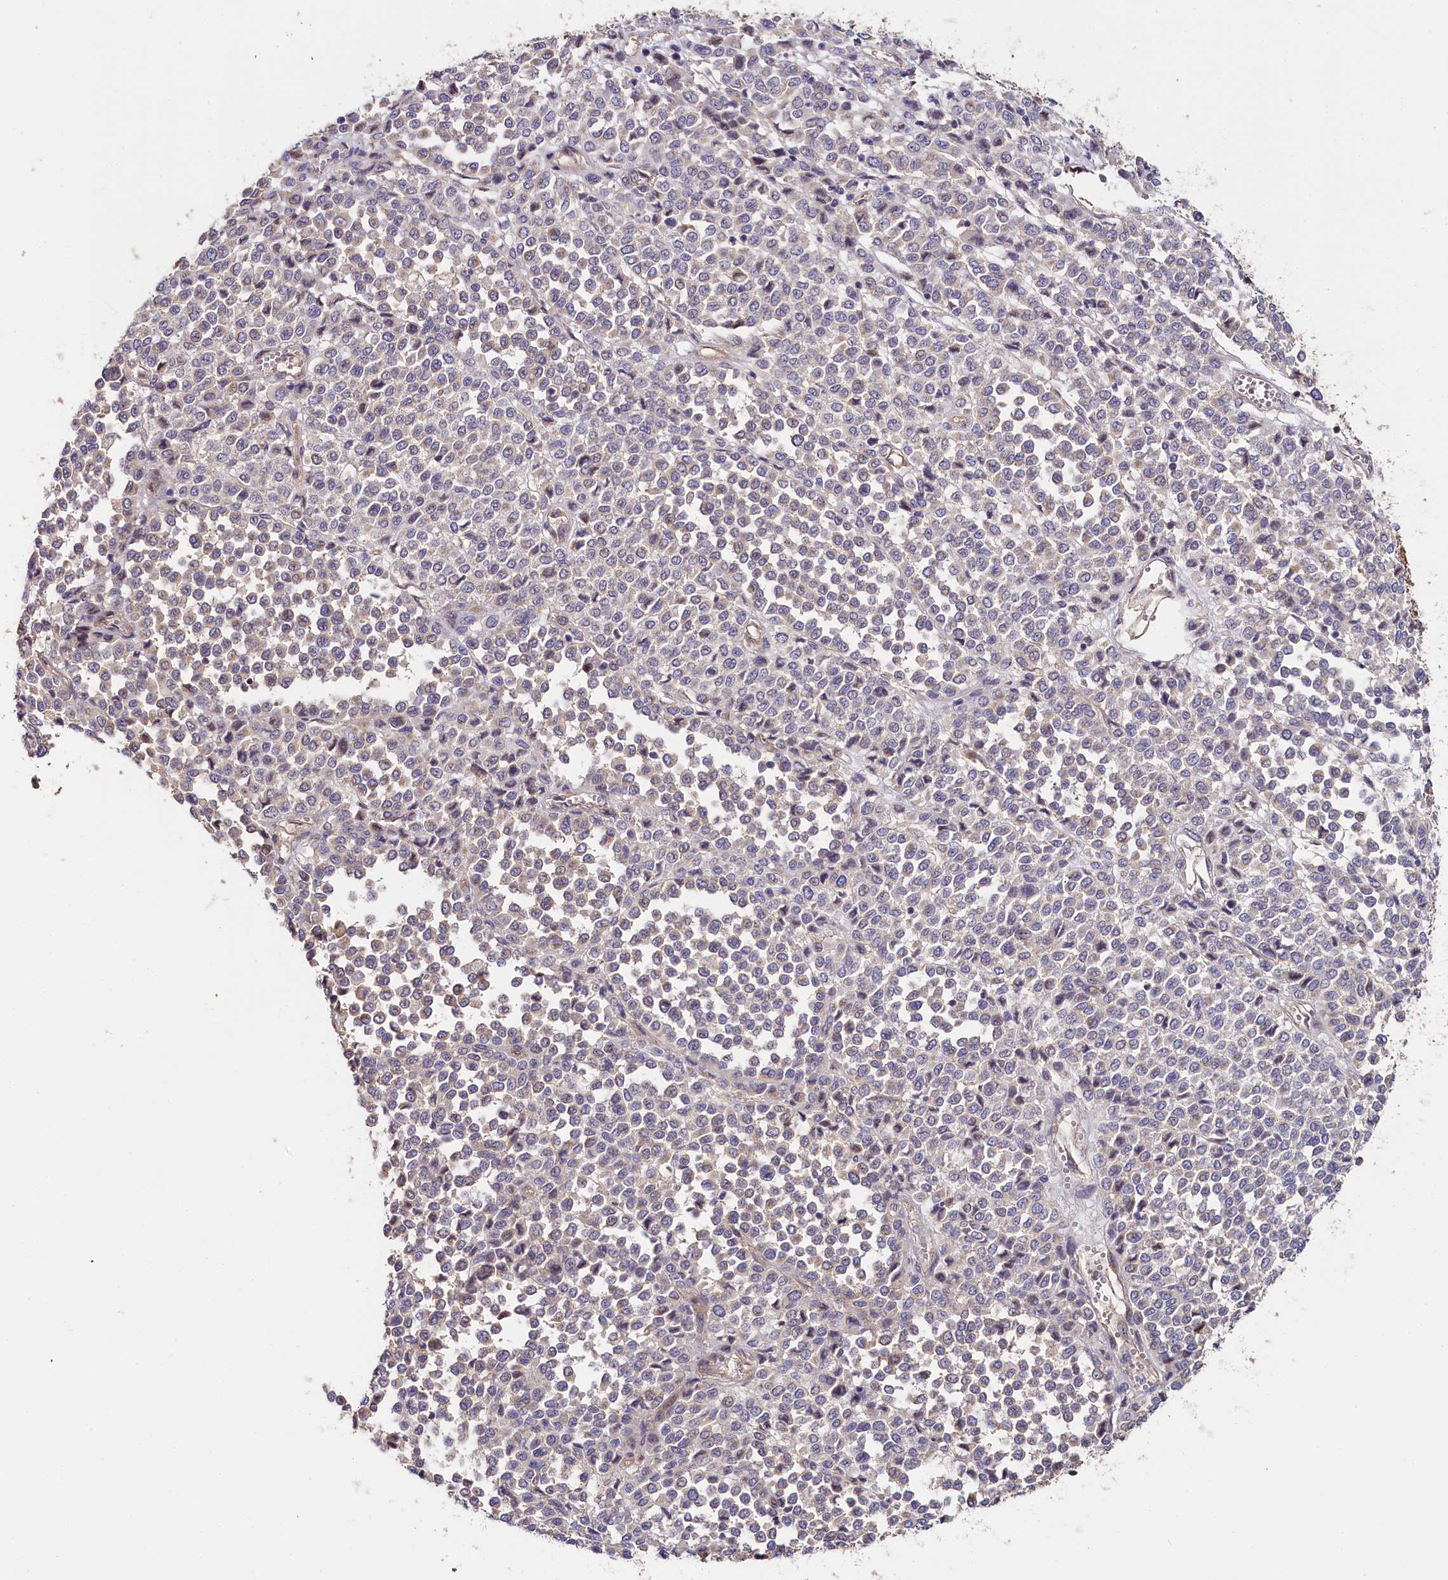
{"staining": {"intensity": "negative", "quantity": "none", "location": "none"}, "tissue": "melanoma", "cell_type": "Tumor cells", "image_type": "cancer", "snomed": [{"axis": "morphology", "description": "Malignant melanoma, Metastatic site"}, {"axis": "topography", "description": "Pancreas"}], "caption": "Immunohistochemistry photomicrograph of melanoma stained for a protein (brown), which exhibits no expression in tumor cells.", "gene": "KATNB1", "patient": {"sex": "female", "age": 30}}